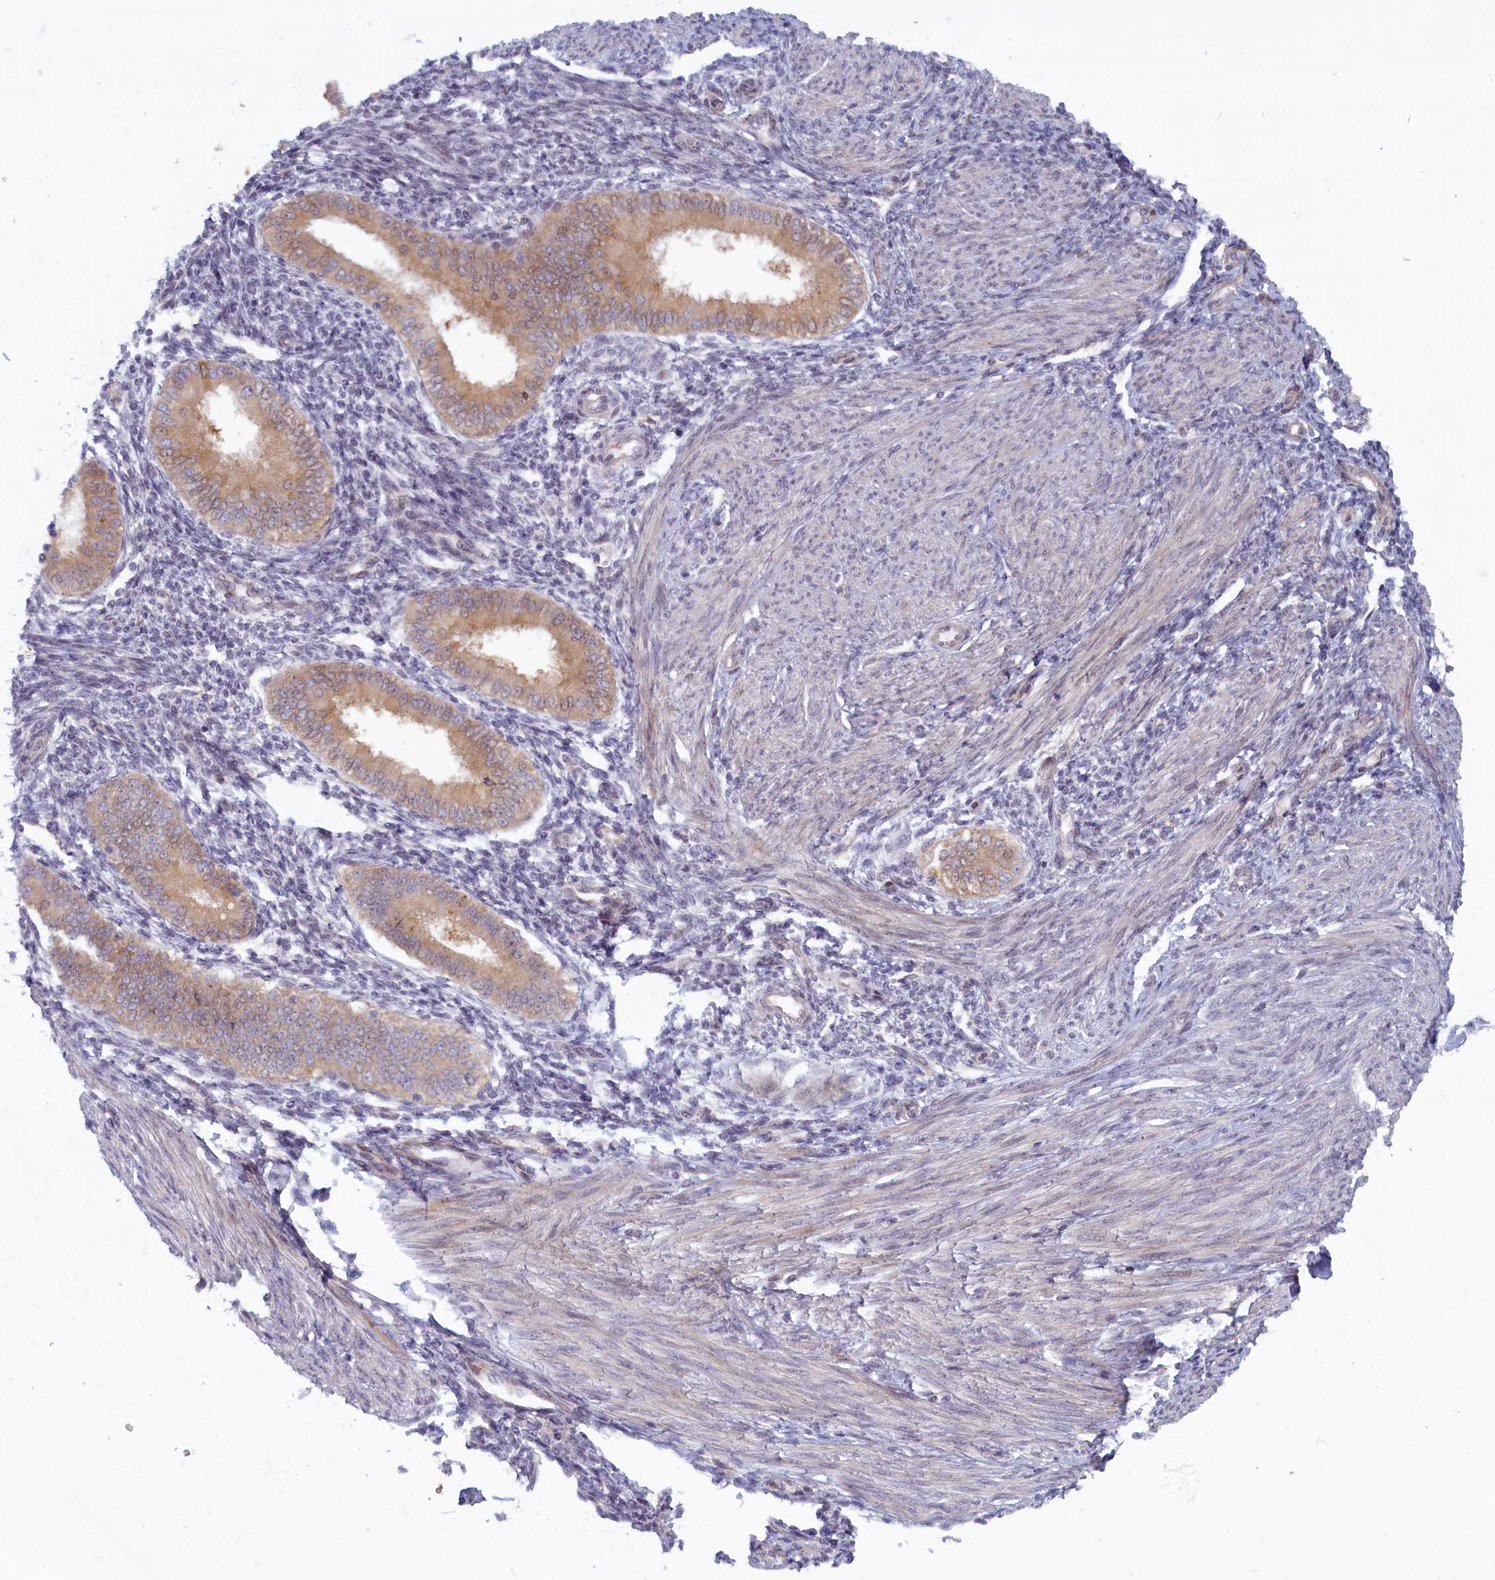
{"staining": {"intensity": "negative", "quantity": "none", "location": "none"}, "tissue": "endometrium", "cell_type": "Cells in endometrial stroma", "image_type": "normal", "snomed": [{"axis": "morphology", "description": "Normal tissue, NOS"}, {"axis": "topography", "description": "Uterus"}, {"axis": "topography", "description": "Endometrium"}], "caption": "DAB (3,3'-diaminobenzidine) immunohistochemical staining of unremarkable endometrium demonstrates no significant positivity in cells in endometrial stroma. (DAB immunohistochemistry with hematoxylin counter stain).", "gene": "FCSK", "patient": {"sex": "female", "age": 48}}